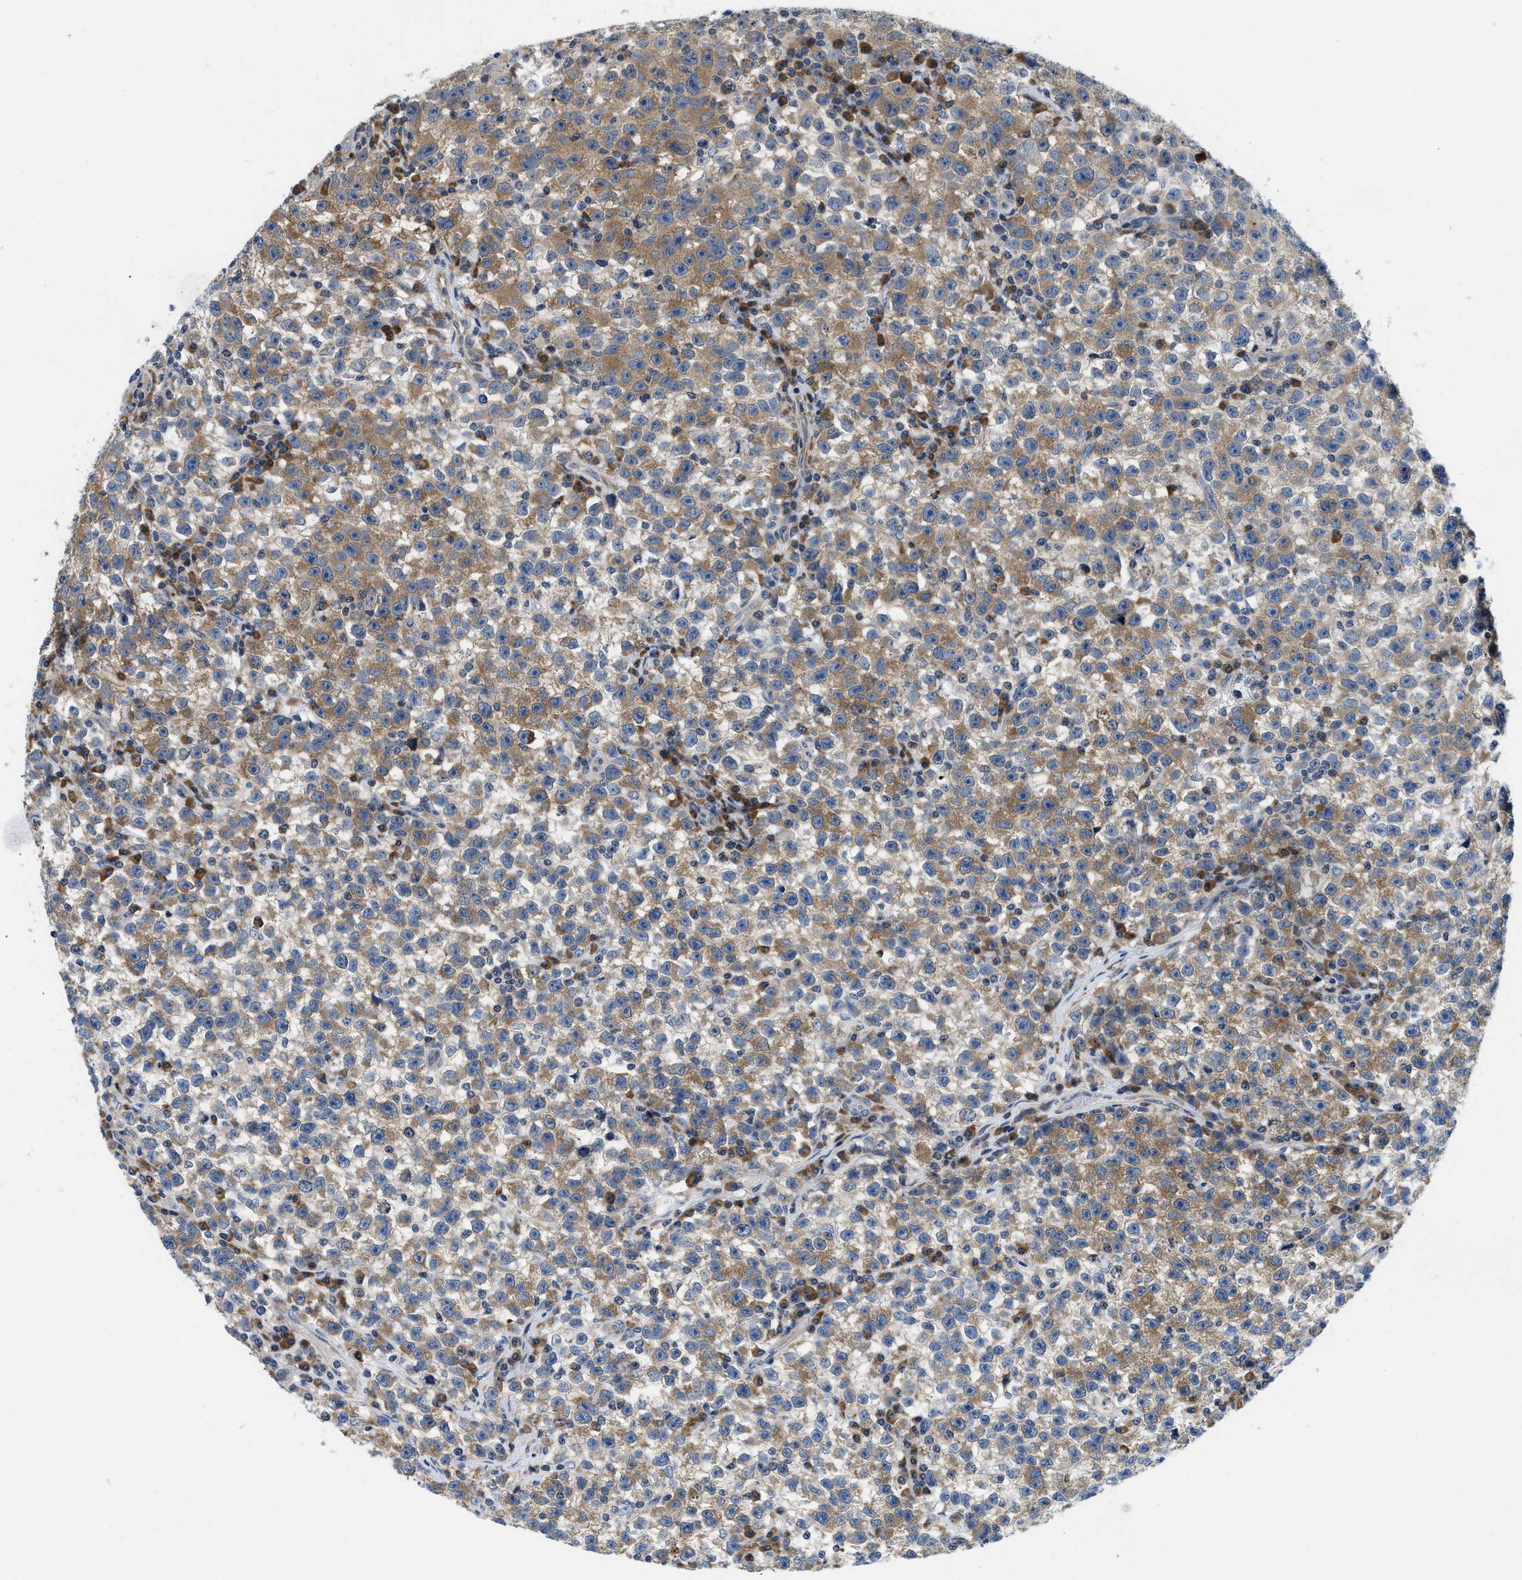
{"staining": {"intensity": "moderate", "quantity": "25%-75%", "location": "cytoplasmic/membranous"}, "tissue": "testis cancer", "cell_type": "Tumor cells", "image_type": "cancer", "snomed": [{"axis": "morphology", "description": "Seminoma, NOS"}, {"axis": "topography", "description": "Testis"}], "caption": "This image shows testis cancer stained with IHC to label a protein in brown. The cytoplasmic/membranous of tumor cells show moderate positivity for the protein. Nuclei are counter-stained blue.", "gene": "IKBKE", "patient": {"sex": "male", "age": 22}}